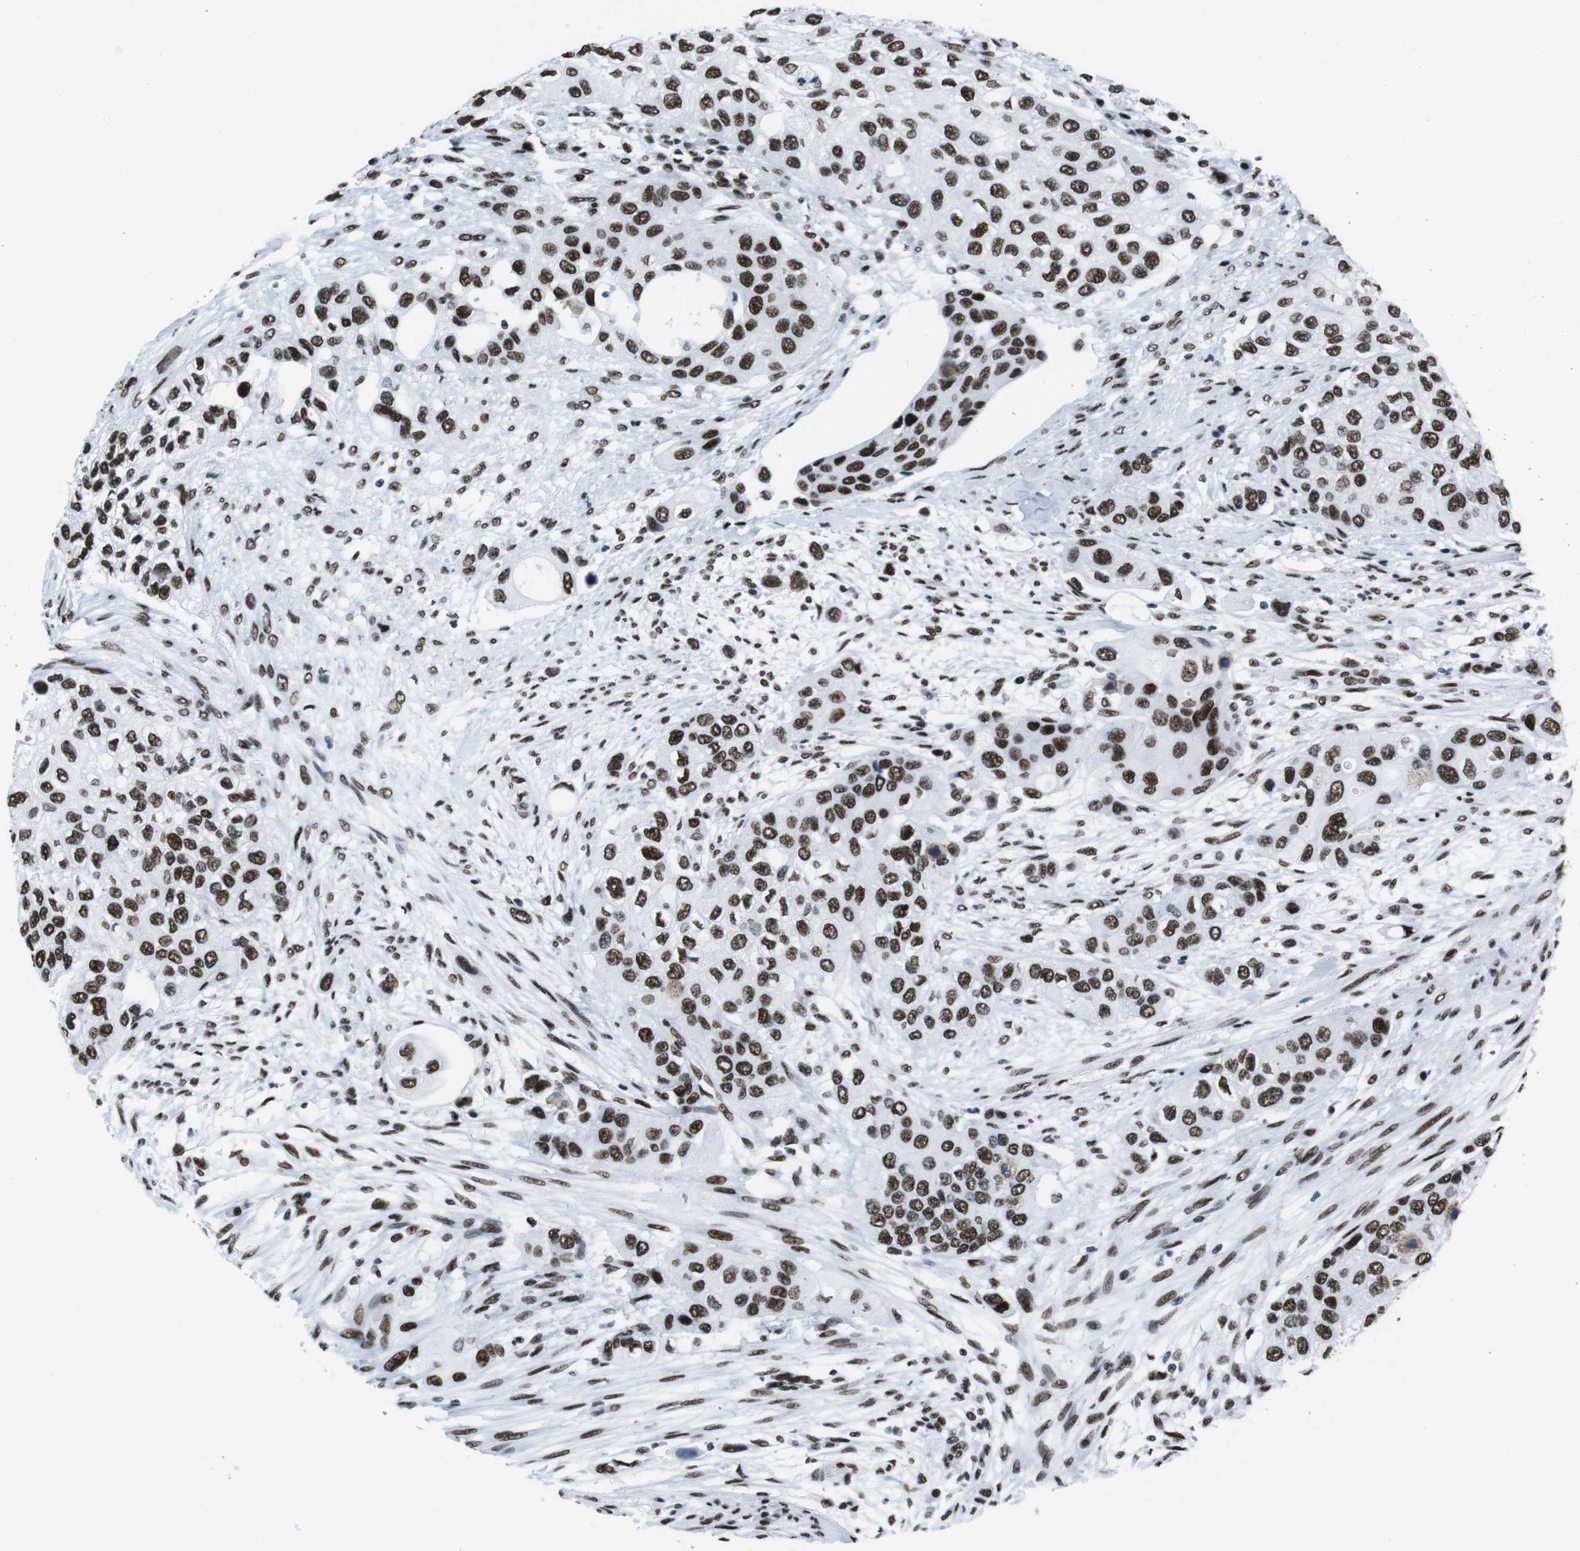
{"staining": {"intensity": "strong", "quantity": ">75%", "location": "nuclear"}, "tissue": "urothelial cancer", "cell_type": "Tumor cells", "image_type": "cancer", "snomed": [{"axis": "morphology", "description": "Urothelial carcinoma, High grade"}, {"axis": "topography", "description": "Urinary bladder"}], "caption": "This is a photomicrograph of immunohistochemistry (IHC) staining of urothelial cancer, which shows strong staining in the nuclear of tumor cells.", "gene": "CITED2", "patient": {"sex": "female", "age": 56}}